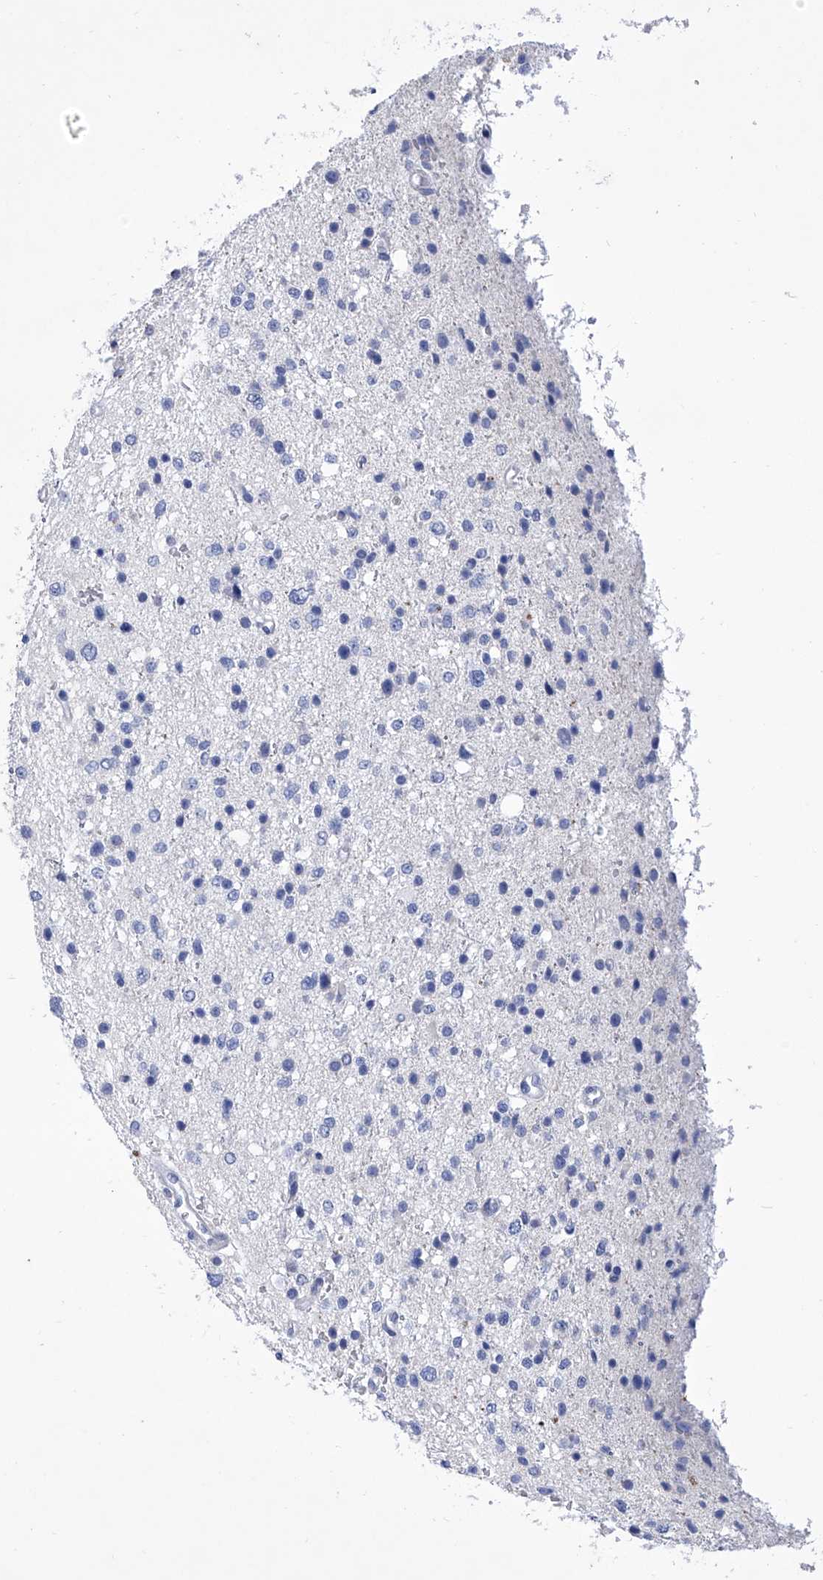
{"staining": {"intensity": "negative", "quantity": "none", "location": "none"}, "tissue": "glioma", "cell_type": "Tumor cells", "image_type": "cancer", "snomed": [{"axis": "morphology", "description": "Glioma, malignant, Low grade"}, {"axis": "topography", "description": "Brain"}], "caption": "Protein analysis of glioma shows no significant expression in tumor cells.", "gene": "IFNL2", "patient": {"sex": "female", "age": 37}}